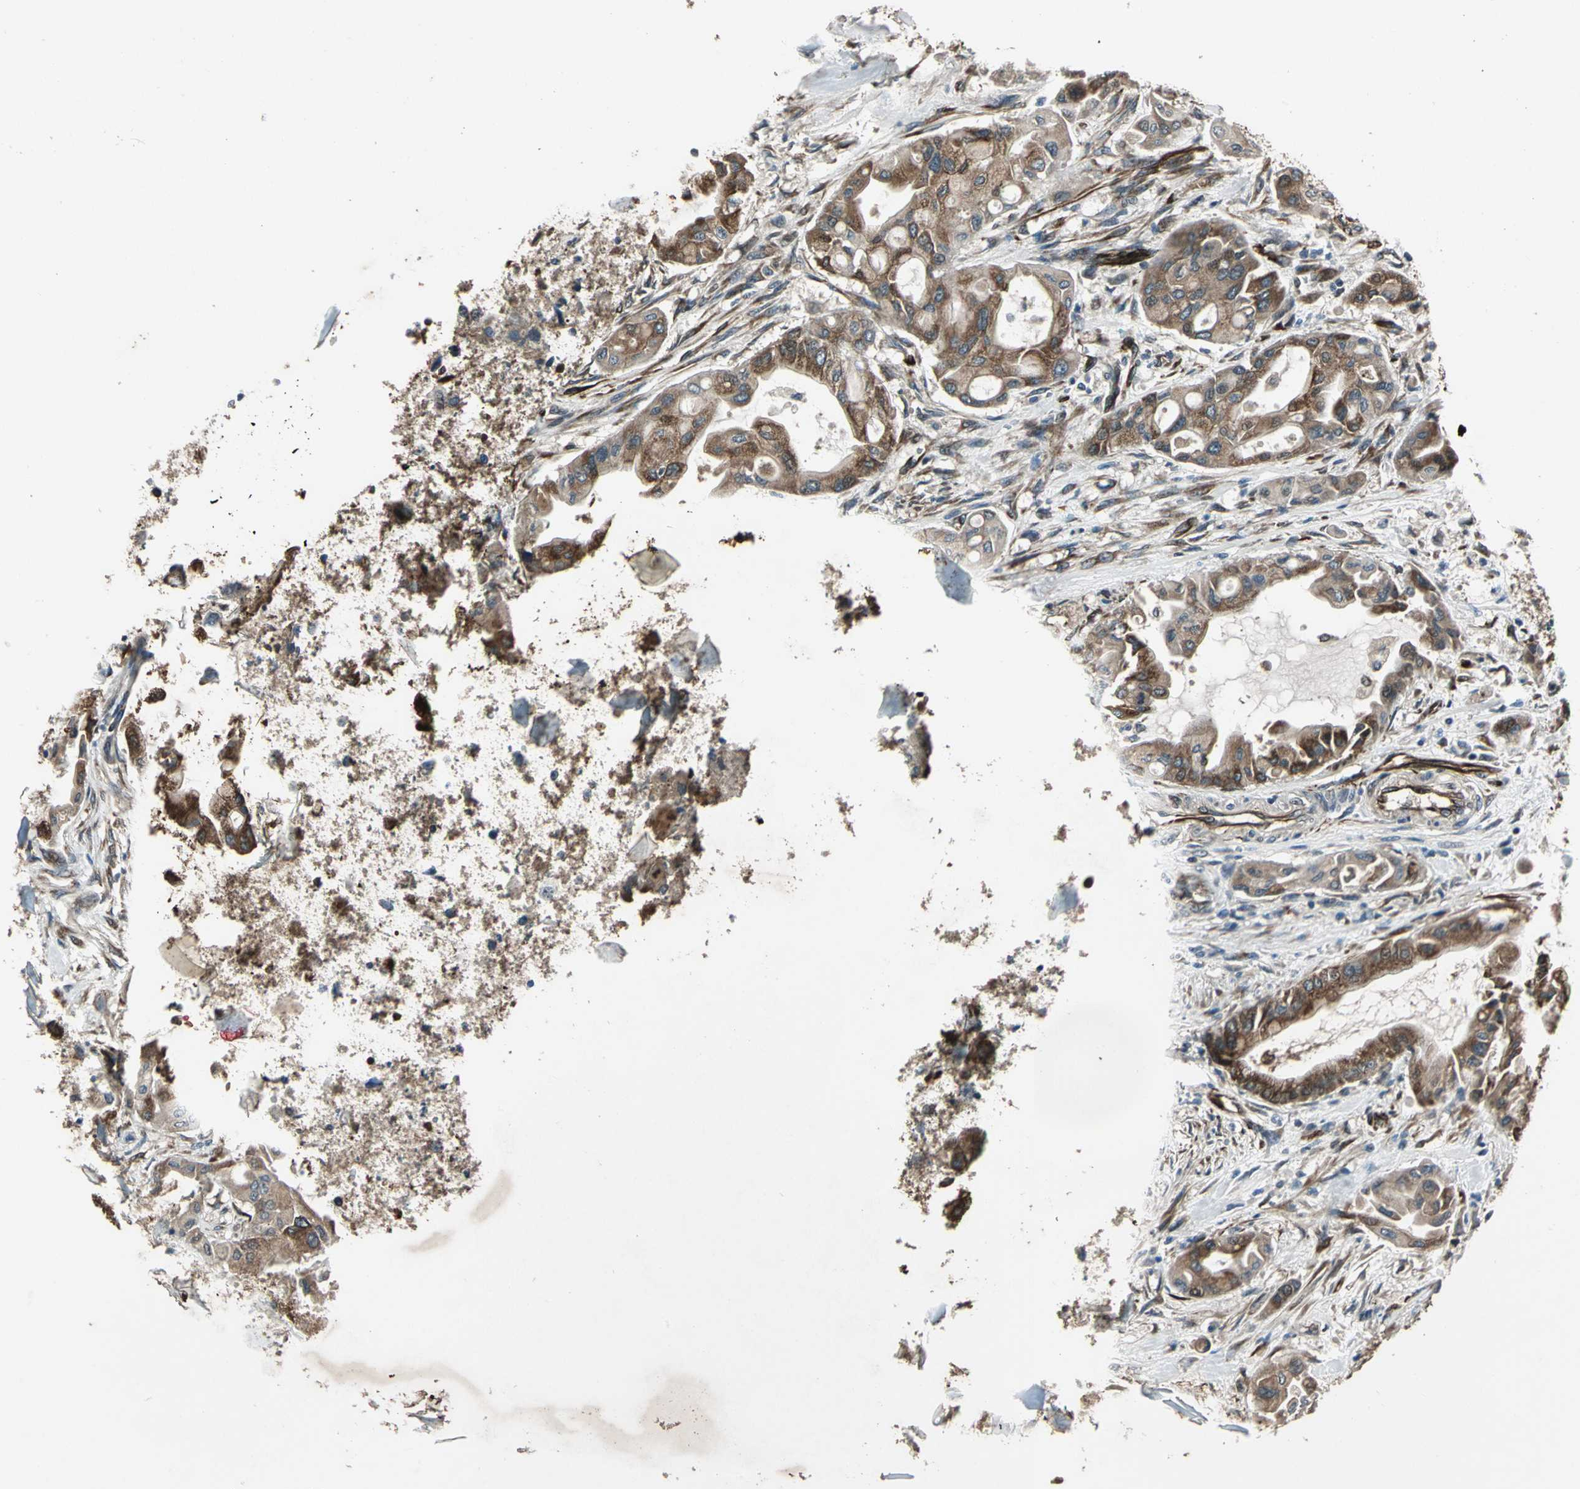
{"staining": {"intensity": "strong", "quantity": ">75%", "location": "cytoplasmic/membranous"}, "tissue": "pancreatic cancer", "cell_type": "Tumor cells", "image_type": "cancer", "snomed": [{"axis": "morphology", "description": "Adenocarcinoma, NOS"}, {"axis": "morphology", "description": "Adenocarcinoma, metastatic, NOS"}, {"axis": "topography", "description": "Lymph node"}, {"axis": "topography", "description": "Pancreas"}, {"axis": "topography", "description": "Duodenum"}], "caption": "IHC (DAB (3,3'-diaminobenzidine)) staining of human pancreatic adenocarcinoma exhibits strong cytoplasmic/membranous protein positivity in about >75% of tumor cells. The protein of interest is stained brown, and the nuclei are stained in blue (DAB (3,3'-diaminobenzidine) IHC with brightfield microscopy, high magnification).", "gene": "EXD2", "patient": {"sex": "female", "age": 64}}